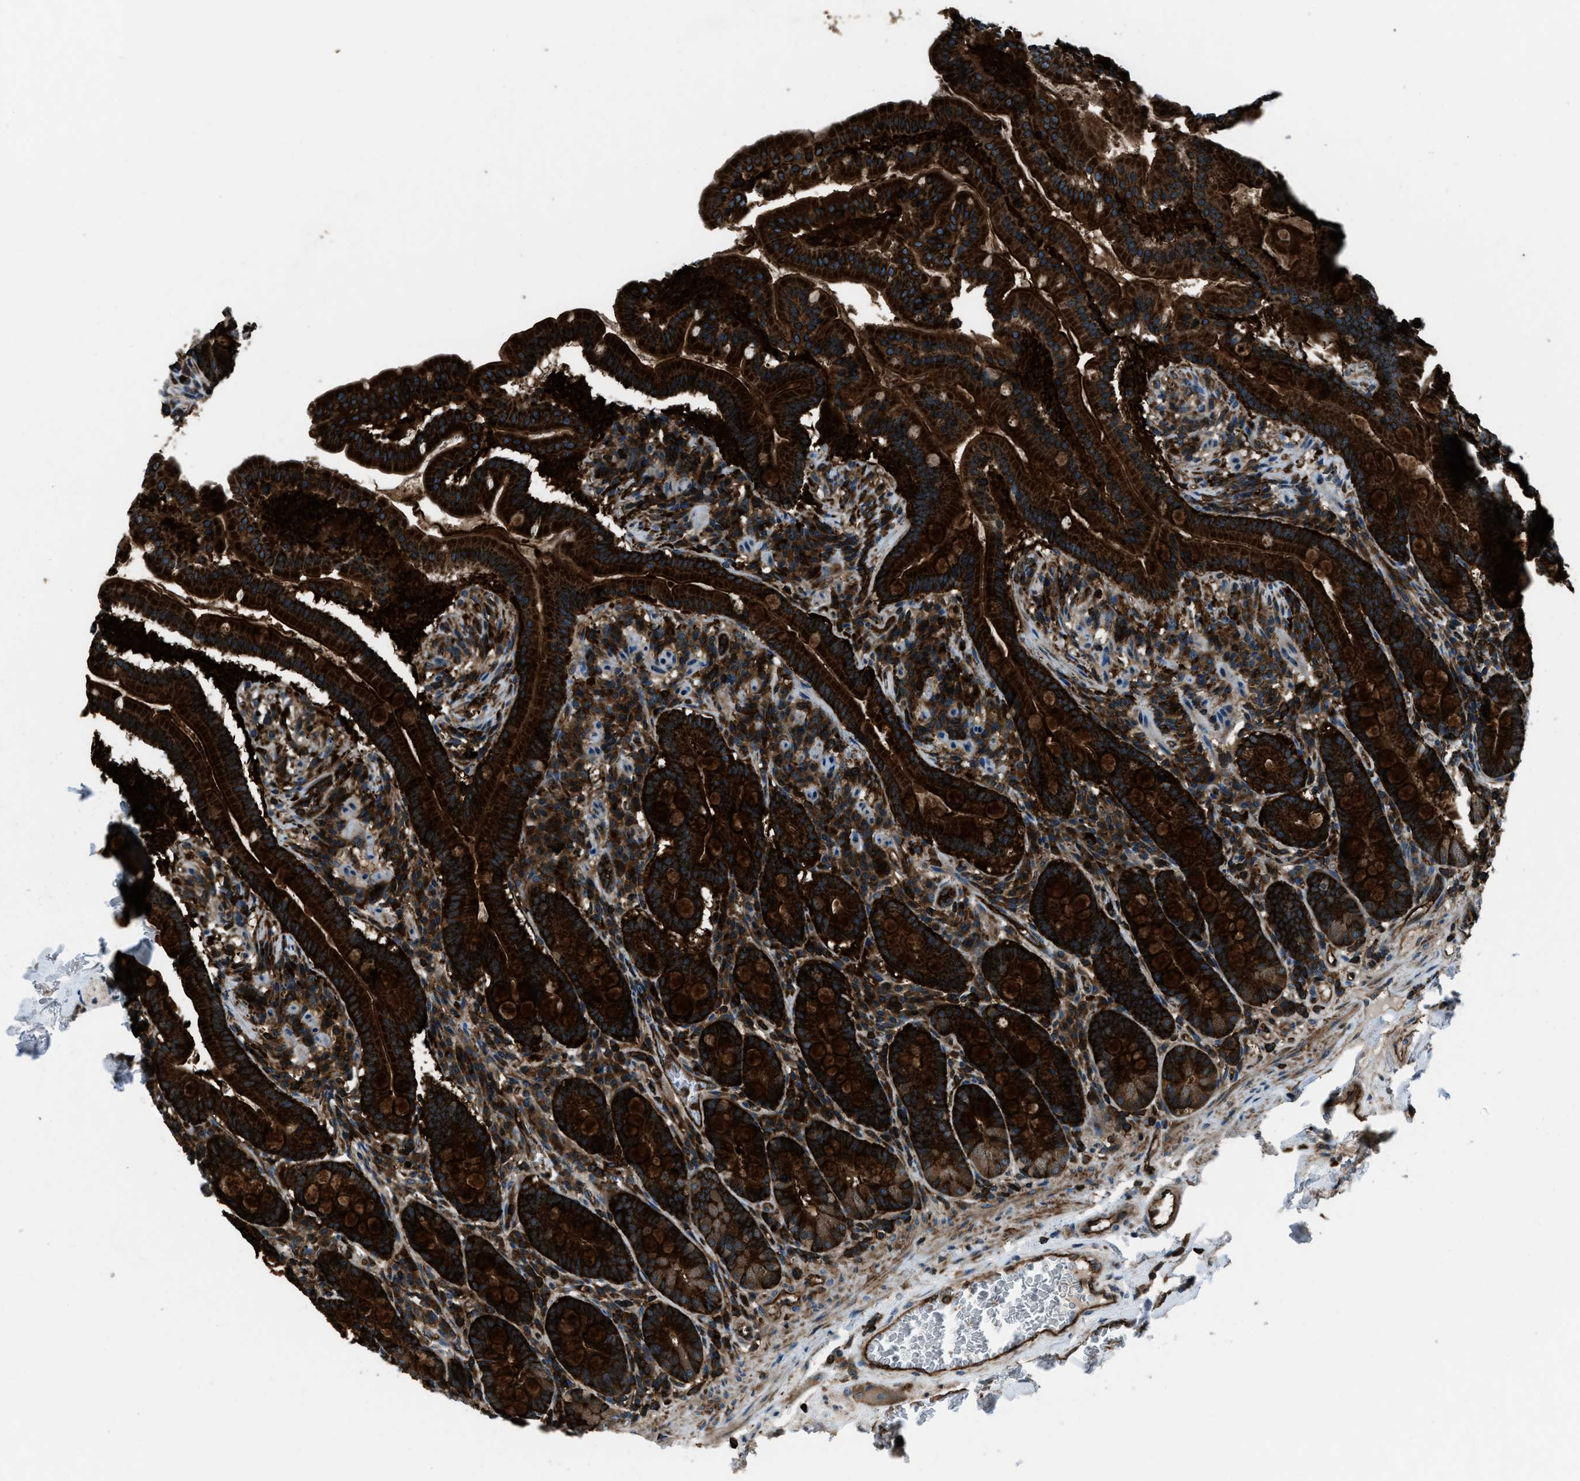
{"staining": {"intensity": "strong", "quantity": ">75%", "location": "cytoplasmic/membranous"}, "tissue": "duodenum", "cell_type": "Glandular cells", "image_type": "normal", "snomed": [{"axis": "morphology", "description": "Normal tissue, NOS"}, {"axis": "topography", "description": "Duodenum"}], "caption": "Immunohistochemistry of unremarkable human duodenum shows high levels of strong cytoplasmic/membranous positivity in approximately >75% of glandular cells. The protein is stained brown, and the nuclei are stained in blue (DAB IHC with brightfield microscopy, high magnification).", "gene": "SNX30", "patient": {"sex": "male", "age": 50}}